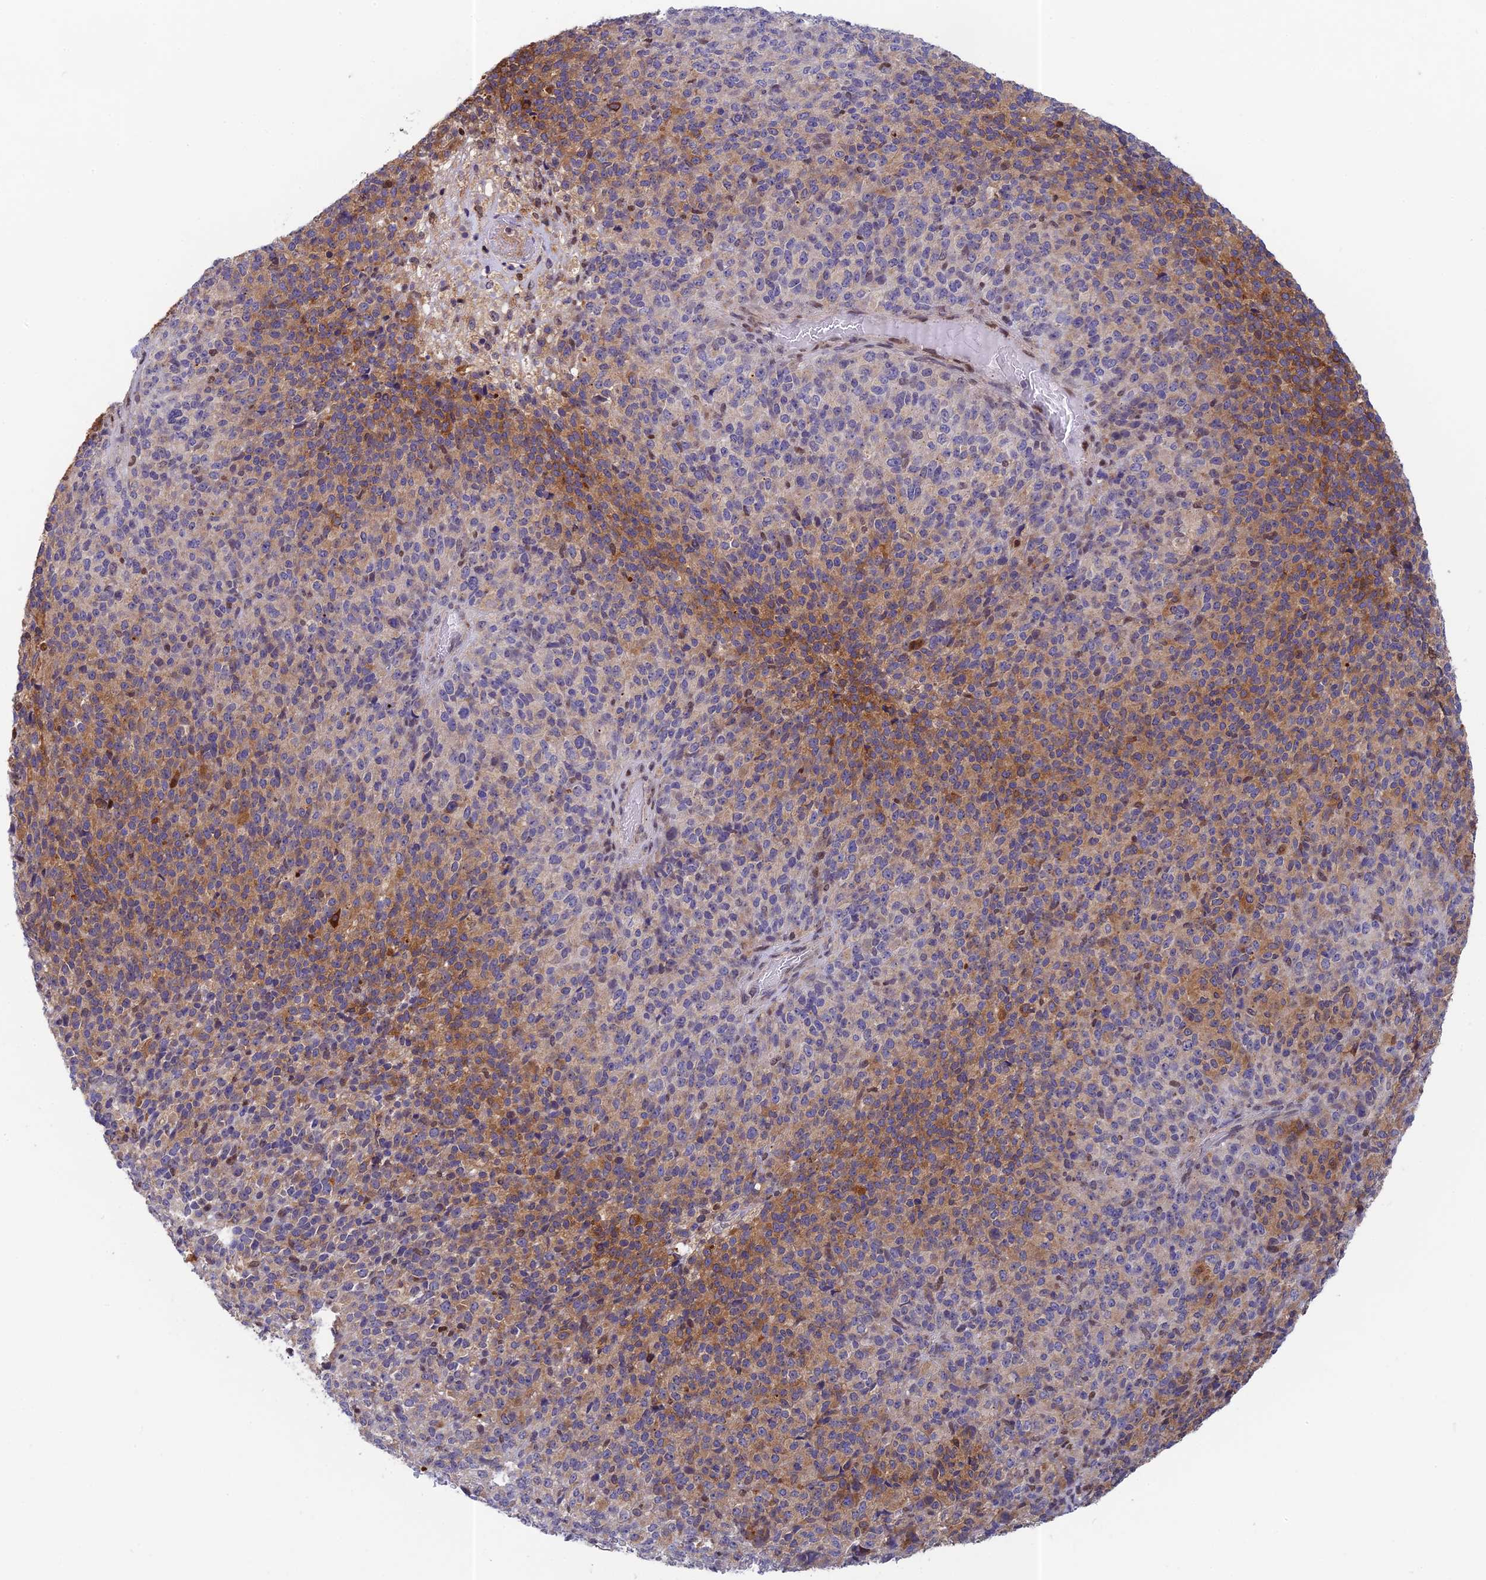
{"staining": {"intensity": "moderate", "quantity": "25%-75%", "location": "cytoplasmic/membranous"}, "tissue": "melanoma", "cell_type": "Tumor cells", "image_type": "cancer", "snomed": [{"axis": "morphology", "description": "Malignant melanoma, Metastatic site"}, {"axis": "topography", "description": "Brain"}], "caption": "Immunohistochemistry staining of melanoma, which demonstrates medium levels of moderate cytoplasmic/membranous staining in about 25%-75% of tumor cells indicating moderate cytoplasmic/membranous protein expression. The staining was performed using DAB (brown) for protein detection and nuclei were counterstained in hematoxylin (blue).", "gene": "MRPL17", "patient": {"sex": "female", "age": 56}}